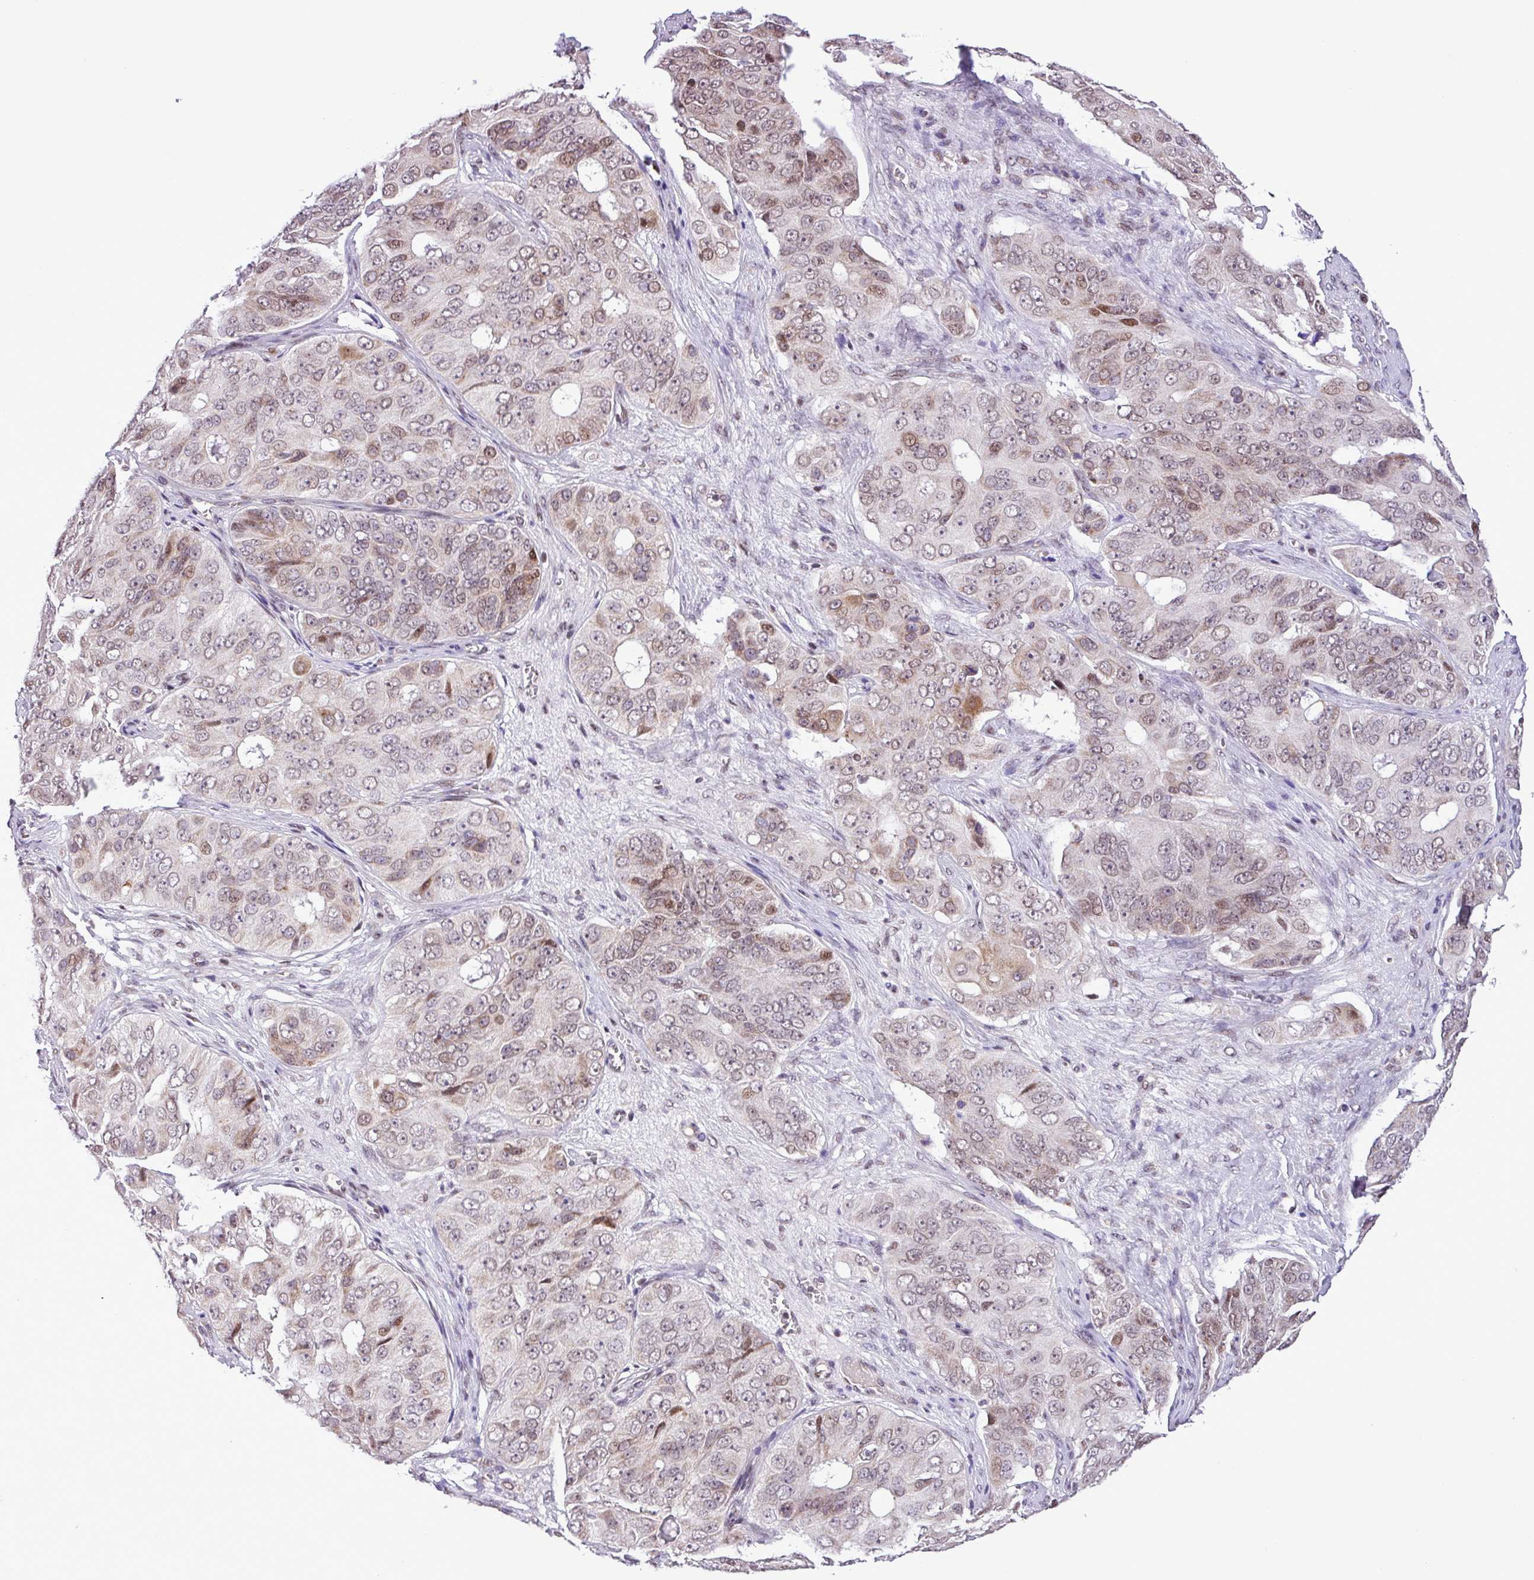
{"staining": {"intensity": "moderate", "quantity": "<25%", "location": "nuclear"}, "tissue": "ovarian cancer", "cell_type": "Tumor cells", "image_type": "cancer", "snomed": [{"axis": "morphology", "description": "Carcinoma, endometroid"}, {"axis": "topography", "description": "Ovary"}], "caption": "Protein expression by IHC reveals moderate nuclear positivity in approximately <25% of tumor cells in ovarian cancer.", "gene": "ZNF354A", "patient": {"sex": "female", "age": 51}}